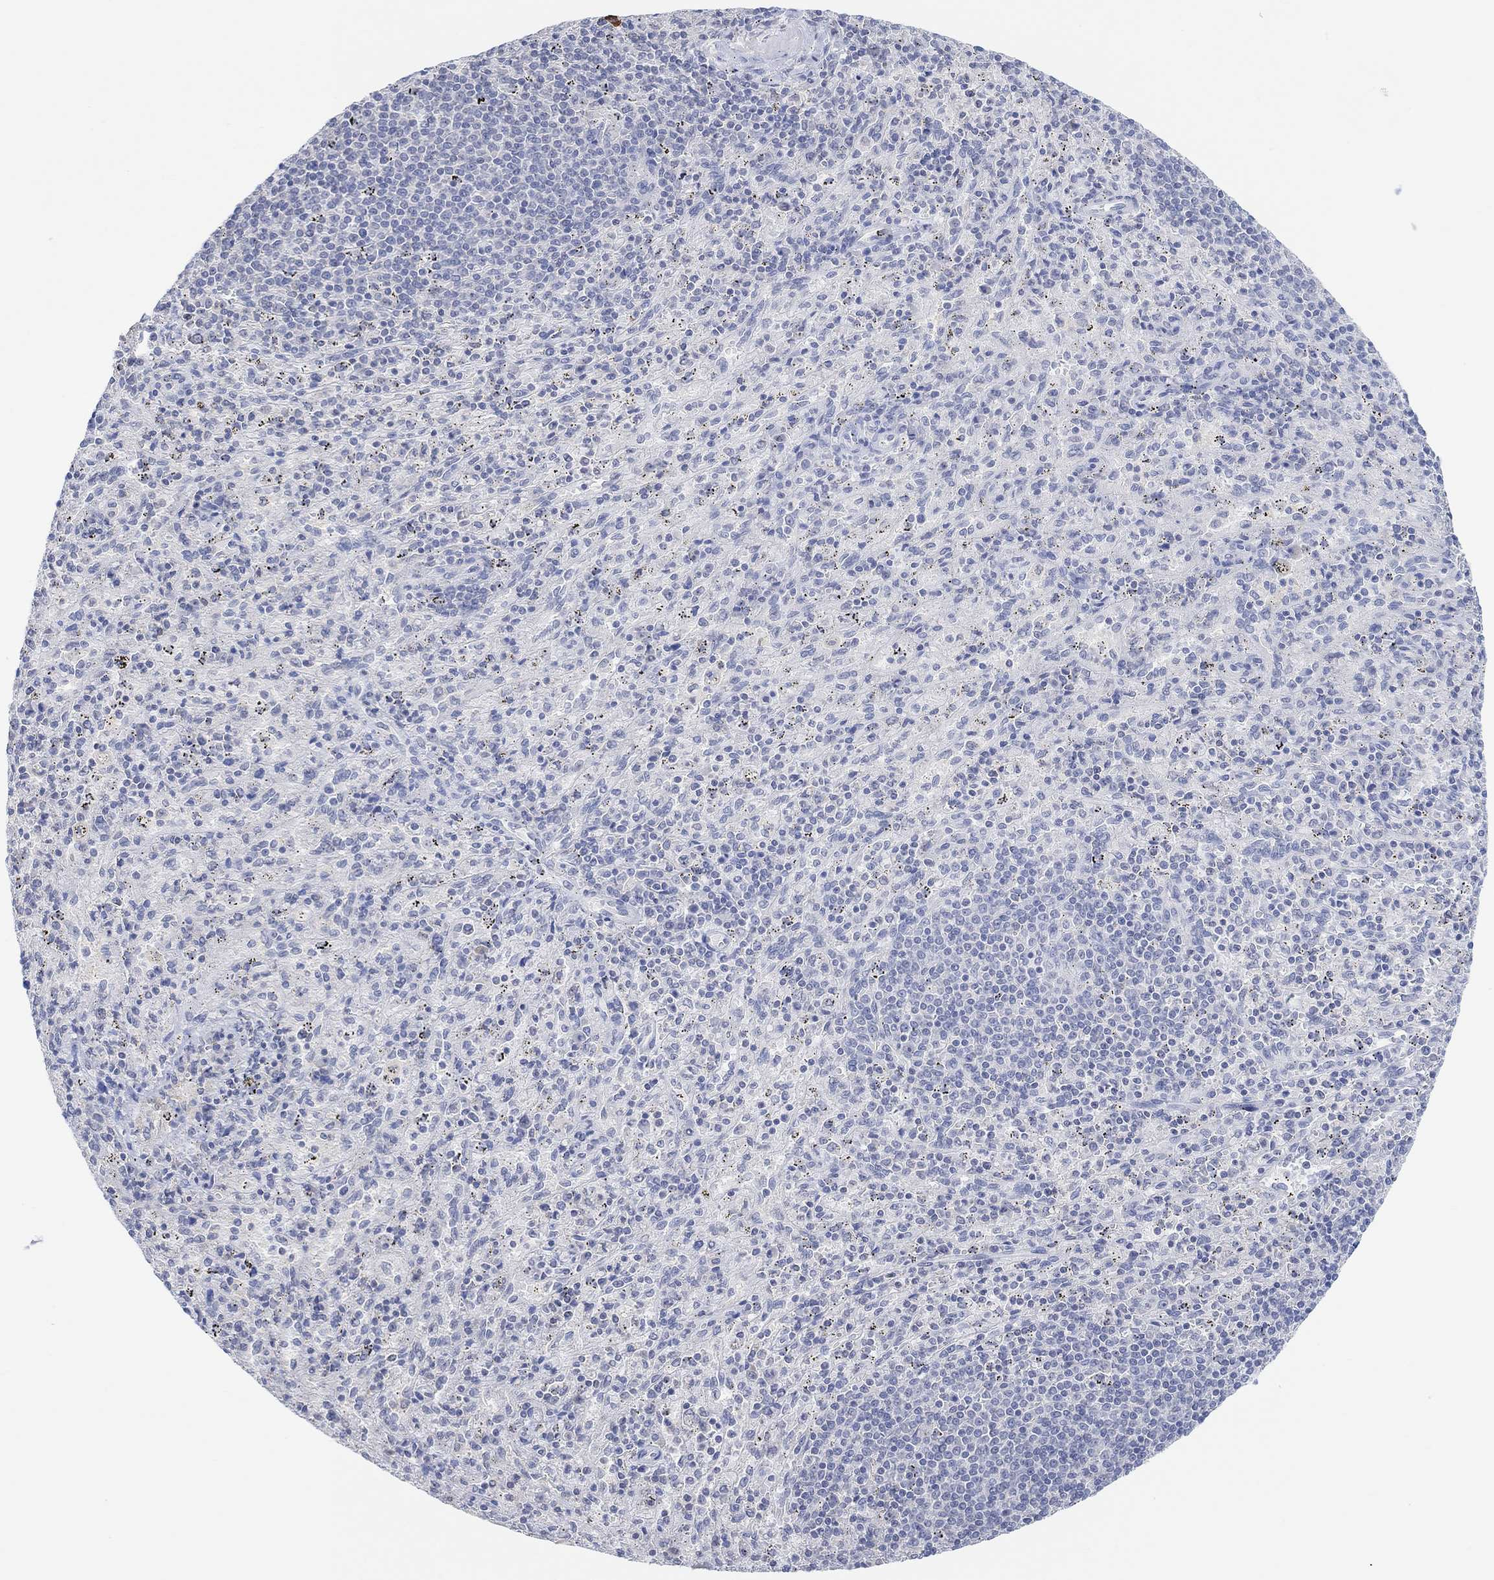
{"staining": {"intensity": "negative", "quantity": "none", "location": "none"}, "tissue": "spleen", "cell_type": "Cells in red pulp", "image_type": "normal", "snomed": [{"axis": "morphology", "description": "Normal tissue, NOS"}, {"axis": "topography", "description": "Spleen"}], "caption": "Spleen stained for a protein using immunohistochemistry (IHC) exhibits no staining cells in red pulp.", "gene": "MUC1", "patient": {"sex": "male", "age": 57}}